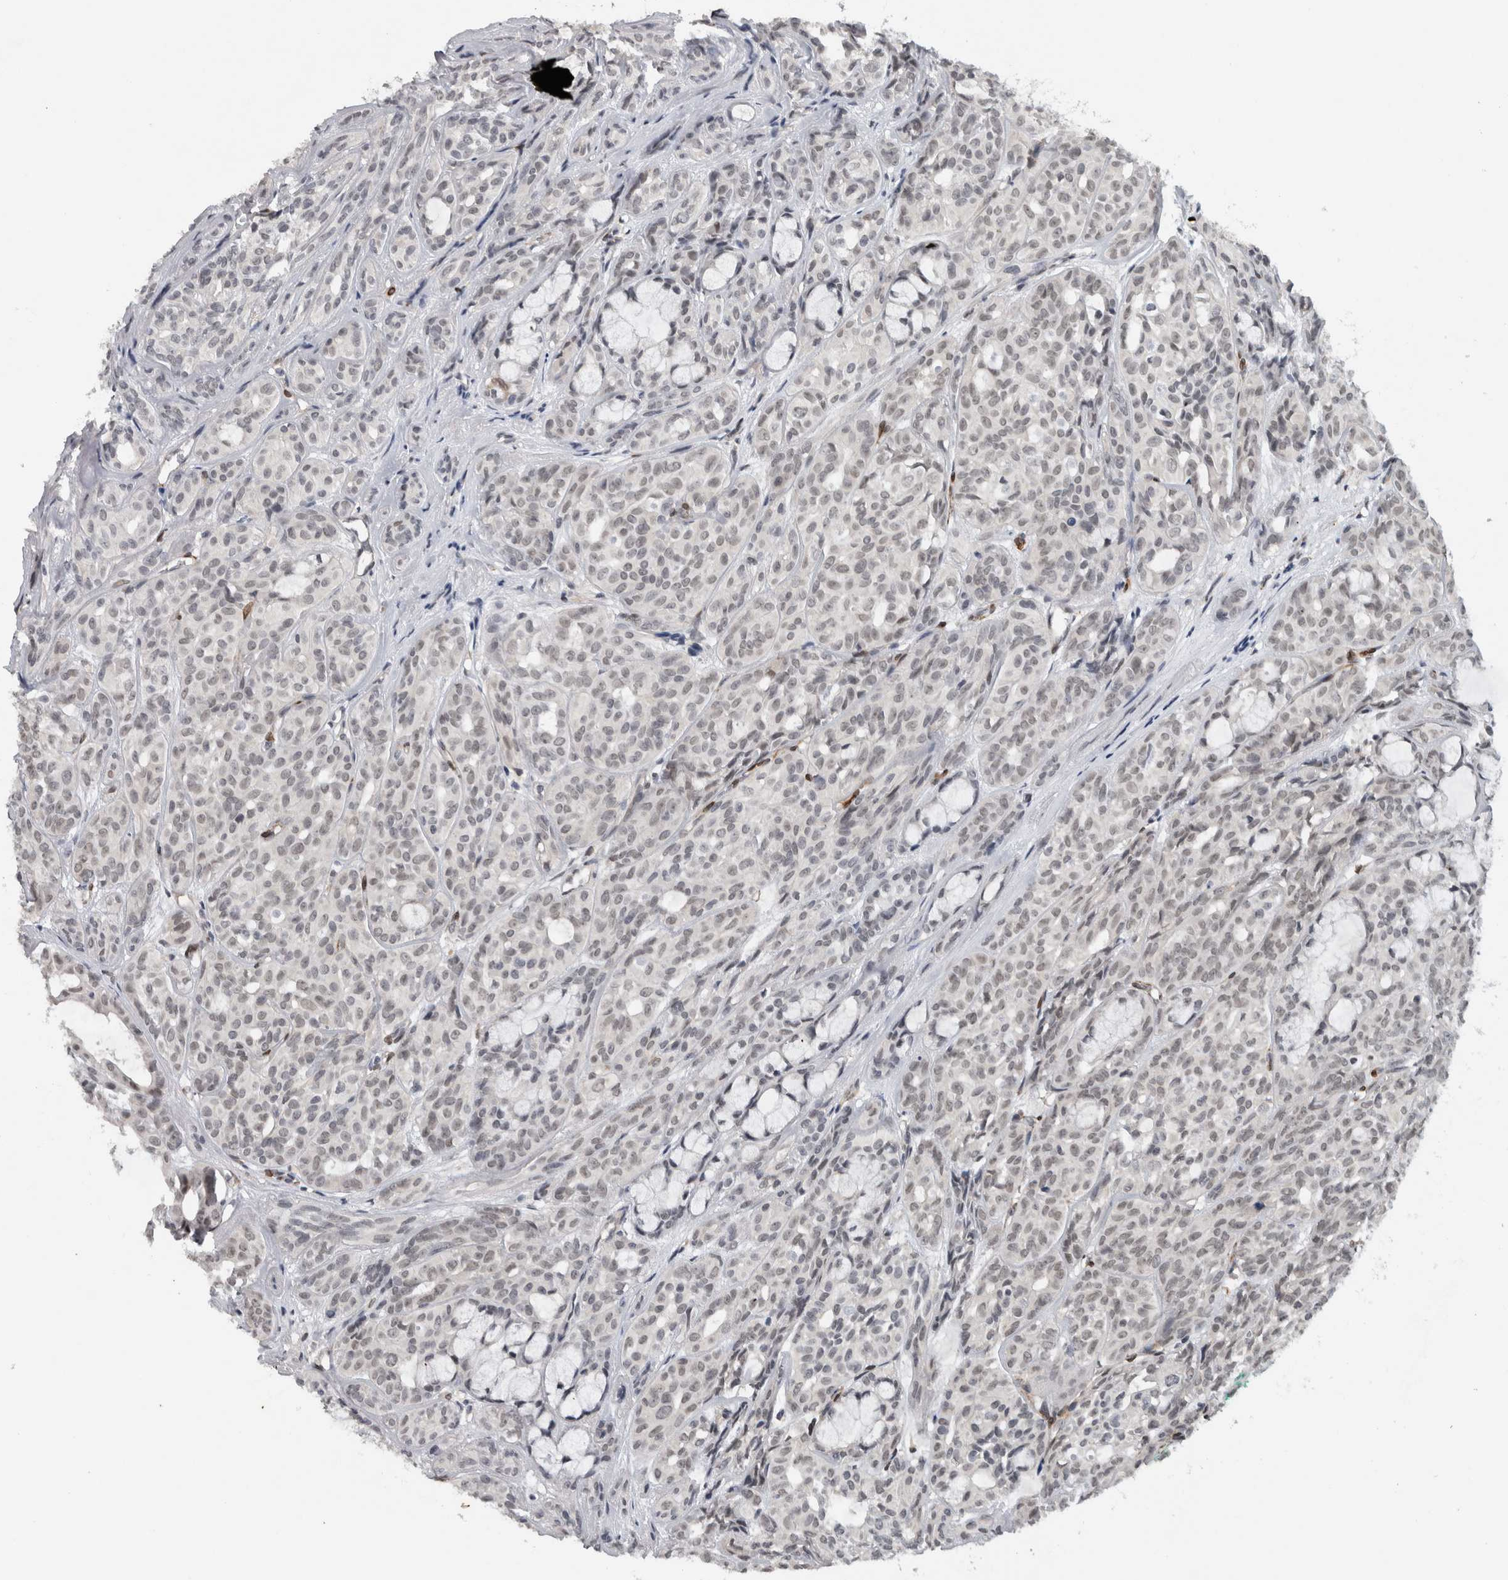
{"staining": {"intensity": "weak", "quantity": "<25%", "location": "nuclear"}, "tissue": "head and neck cancer", "cell_type": "Tumor cells", "image_type": "cancer", "snomed": [{"axis": "morphology", "description": "Adenocarcinoma, NOS"}, {"axis": "topography", "description": "Salivary gland, NOS"}, {"axis": "topography", "description": "Head-Neck"}], "caption": "Tumor cells show no significant protein positivity in head and neck adenocarcinoma.", "gene": "PRXL2A", "patient": {"sex": "female", "age": 76}}